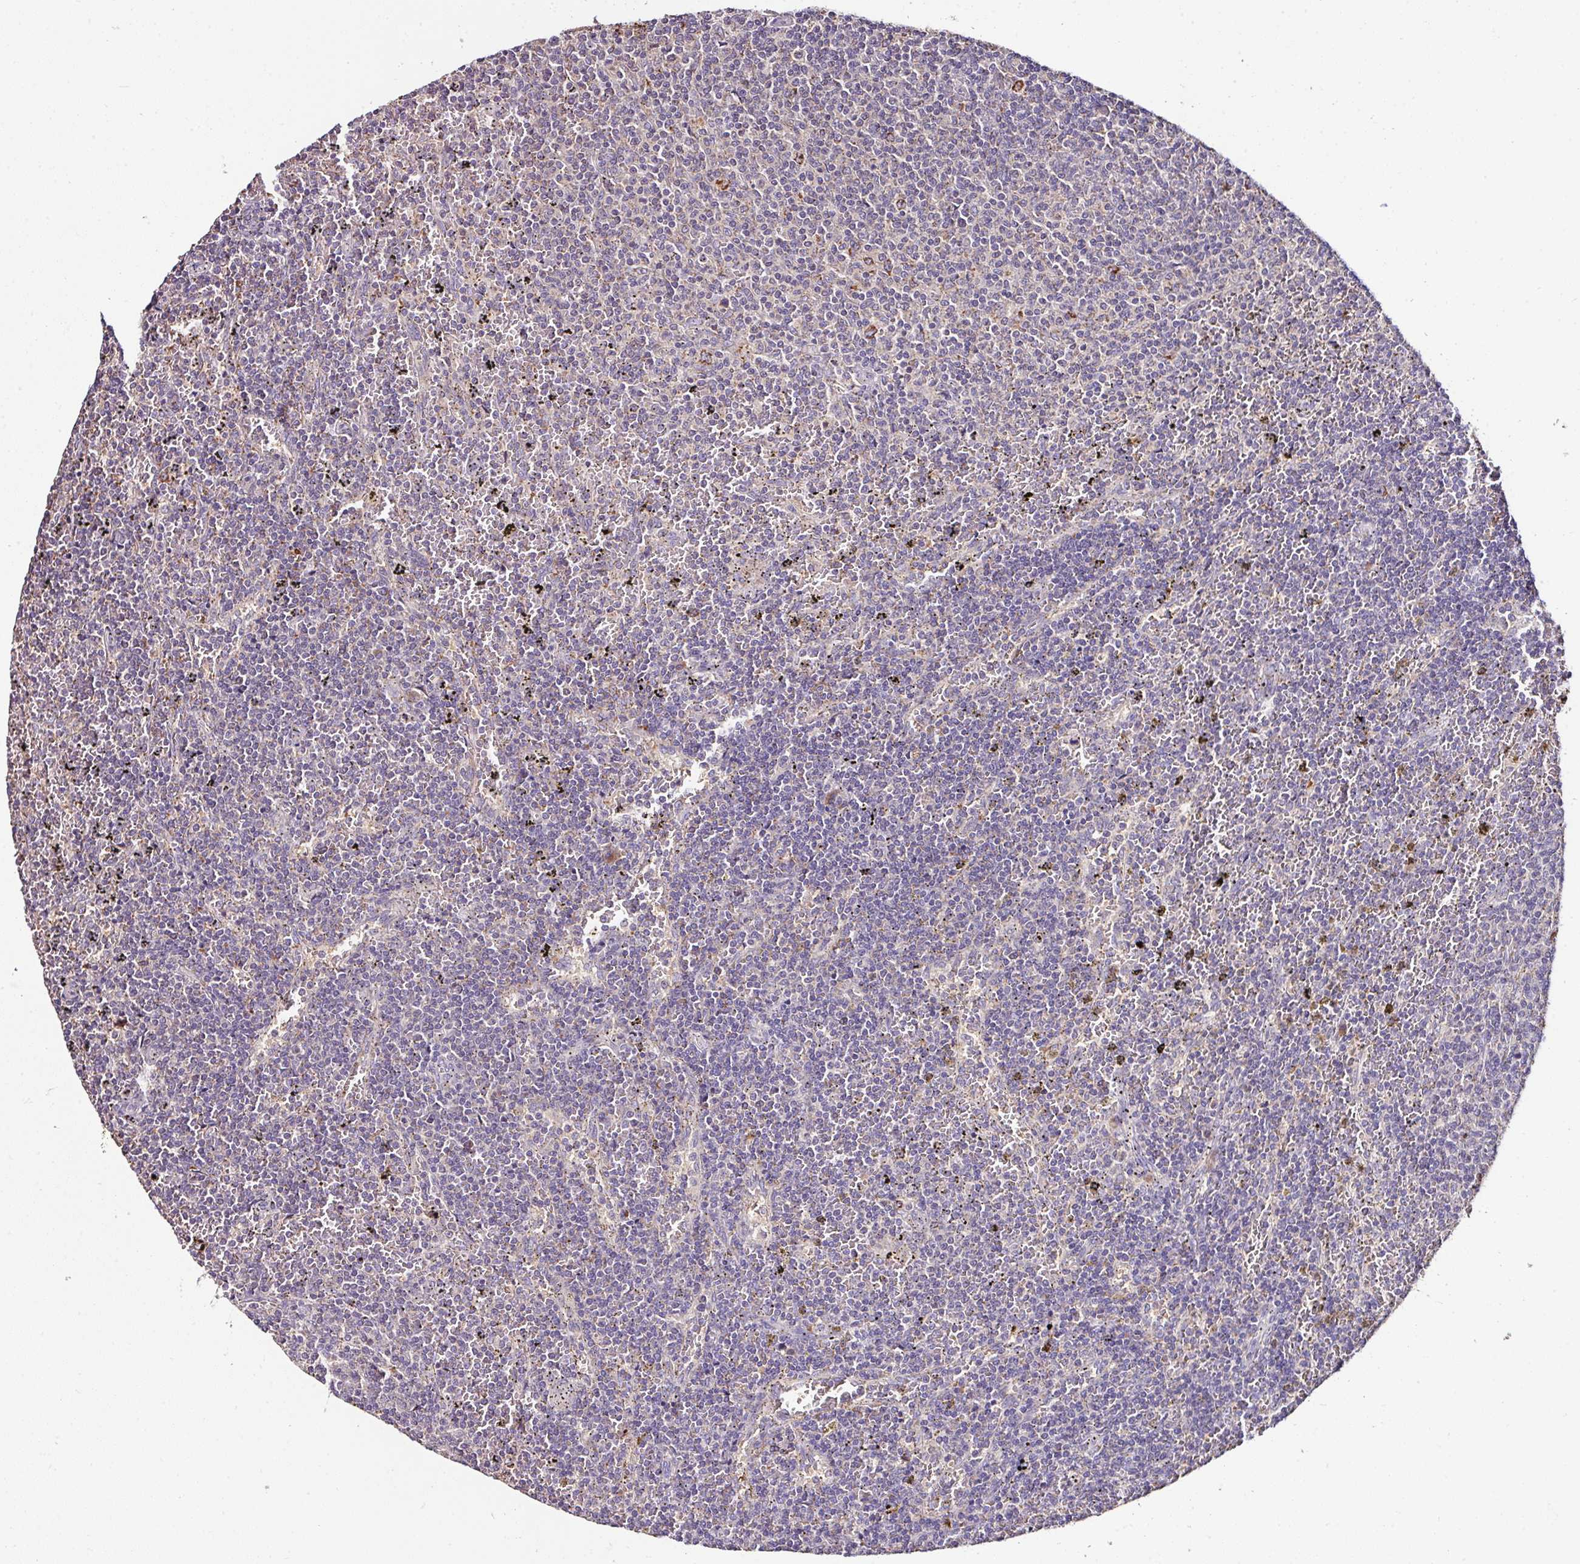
{"staining": {"intensity": "negative", "quantity": "none", "location": "none"}, "tissue": "lymphoma", "cell_type": "Tumor cells", "image_type": "cancer", "snomed": [{"axis": "morphology", "description": "Malignant lymphoma, non-Hodgkin's type, Low grade"}, {"axis": "topography", "description": "Spleen"}], "caption": "The image exhibits no significant staining in tumor cells of malignant lymphoma, non-Hodgkin's type (low-grade).", "gene": "CPD", "patient": {"sex": "female", "age": 50}}